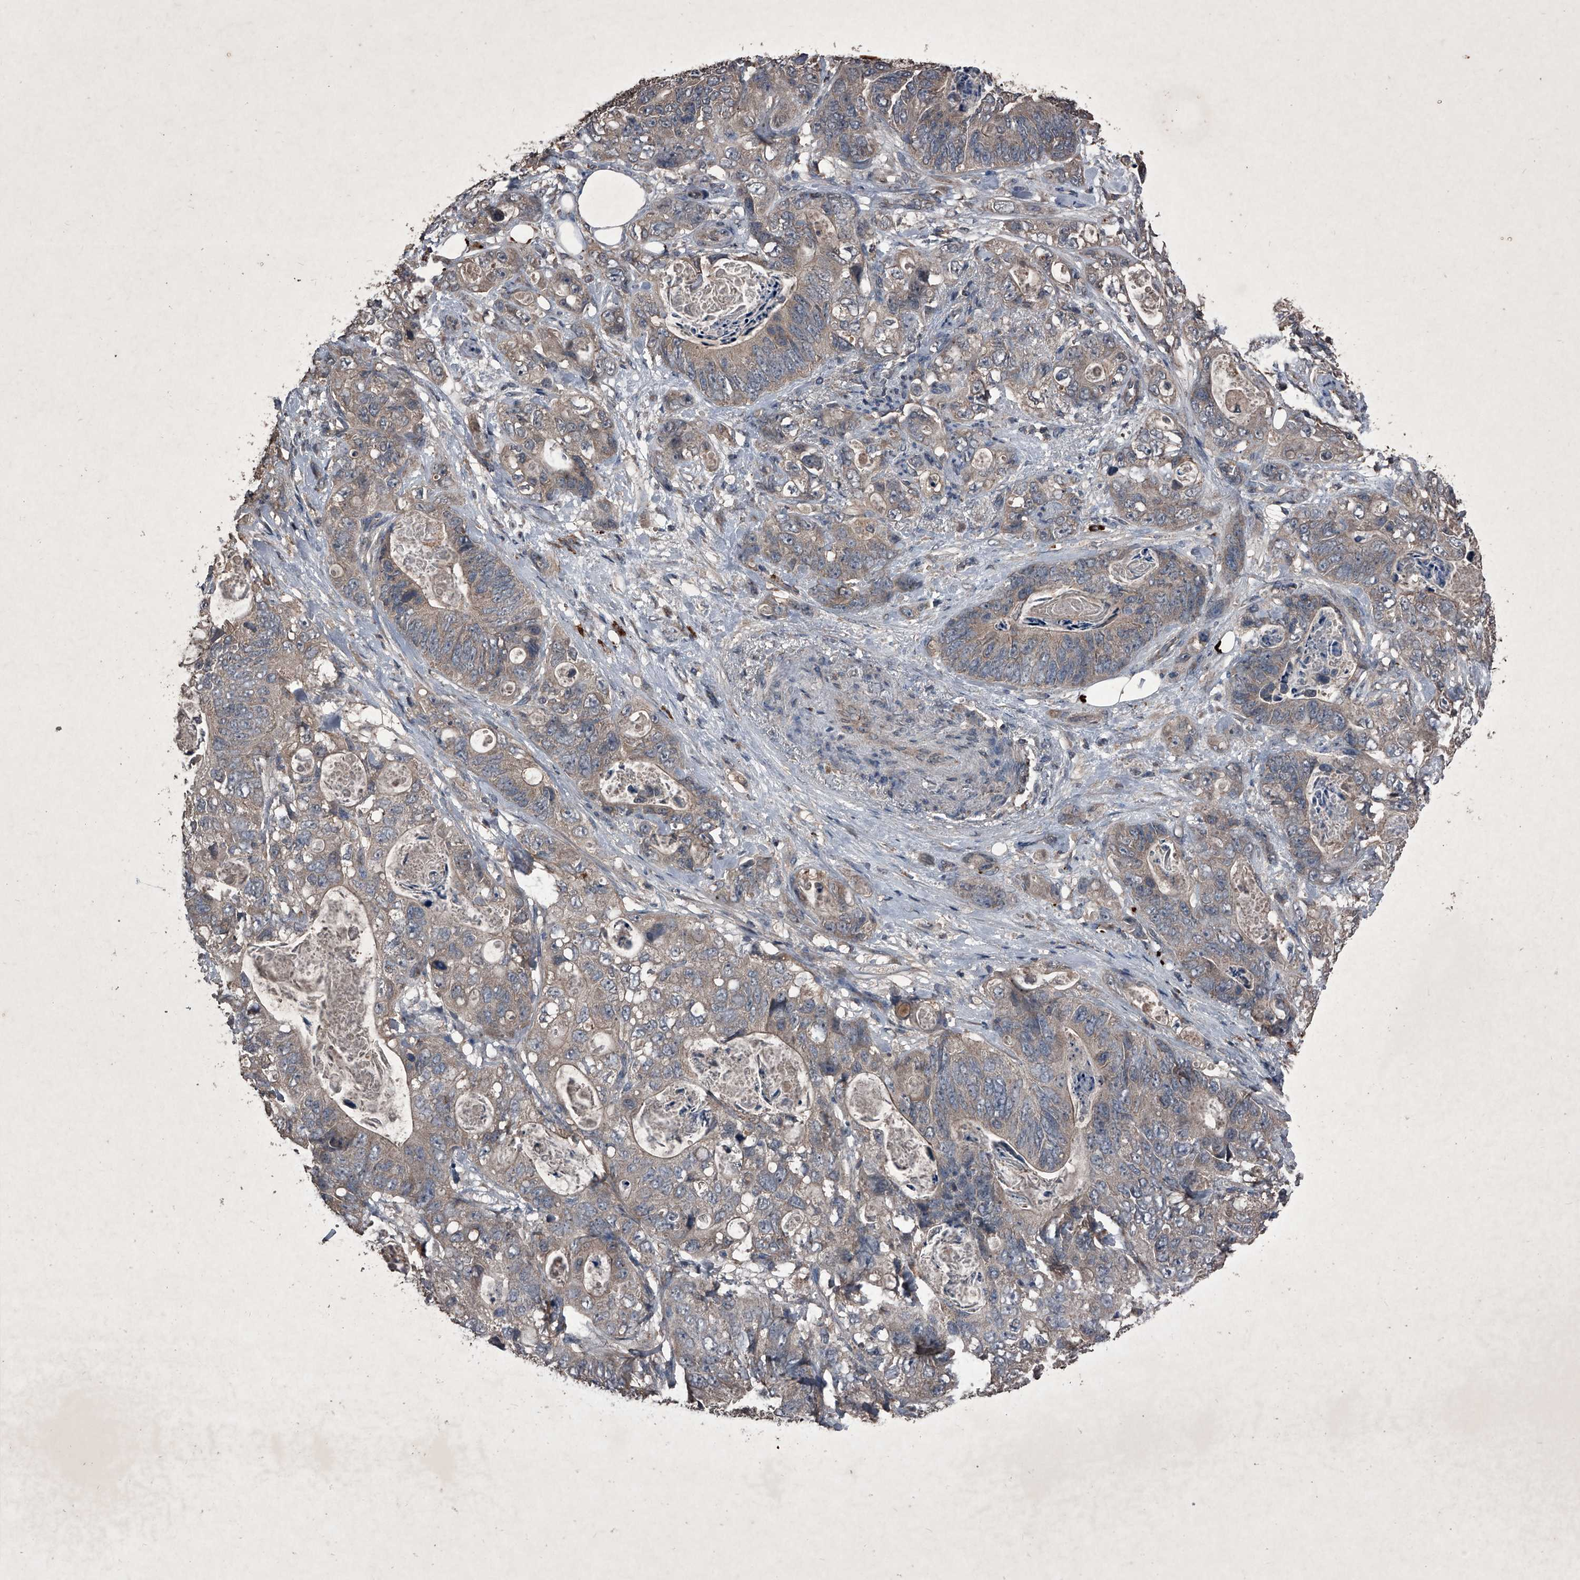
{"staining": {"intensity": "weak", "quantity": ">75%", "location": "cytoplasmic/membranous"}, "tissue": "stomach cancer", "cell_type": "Tumor cells", "image_type": "cancer", "snomed": [{"axis": "morphology", "description": "Normal tissue, NOS"}, {"axis": "morphology", "description": "Adenocarcinoma, NOS"}, {"axis": "topography", "description": "Stomach"}], "caption": "Immunohistochemical staining of stomach cancer (adenocarcinoma) displays weak cytoplasmic/membranous protein staining in about >75% of tumor cells.", "gene": "MAPKAP1", "patient": {"sex": "female", "age": 89}}